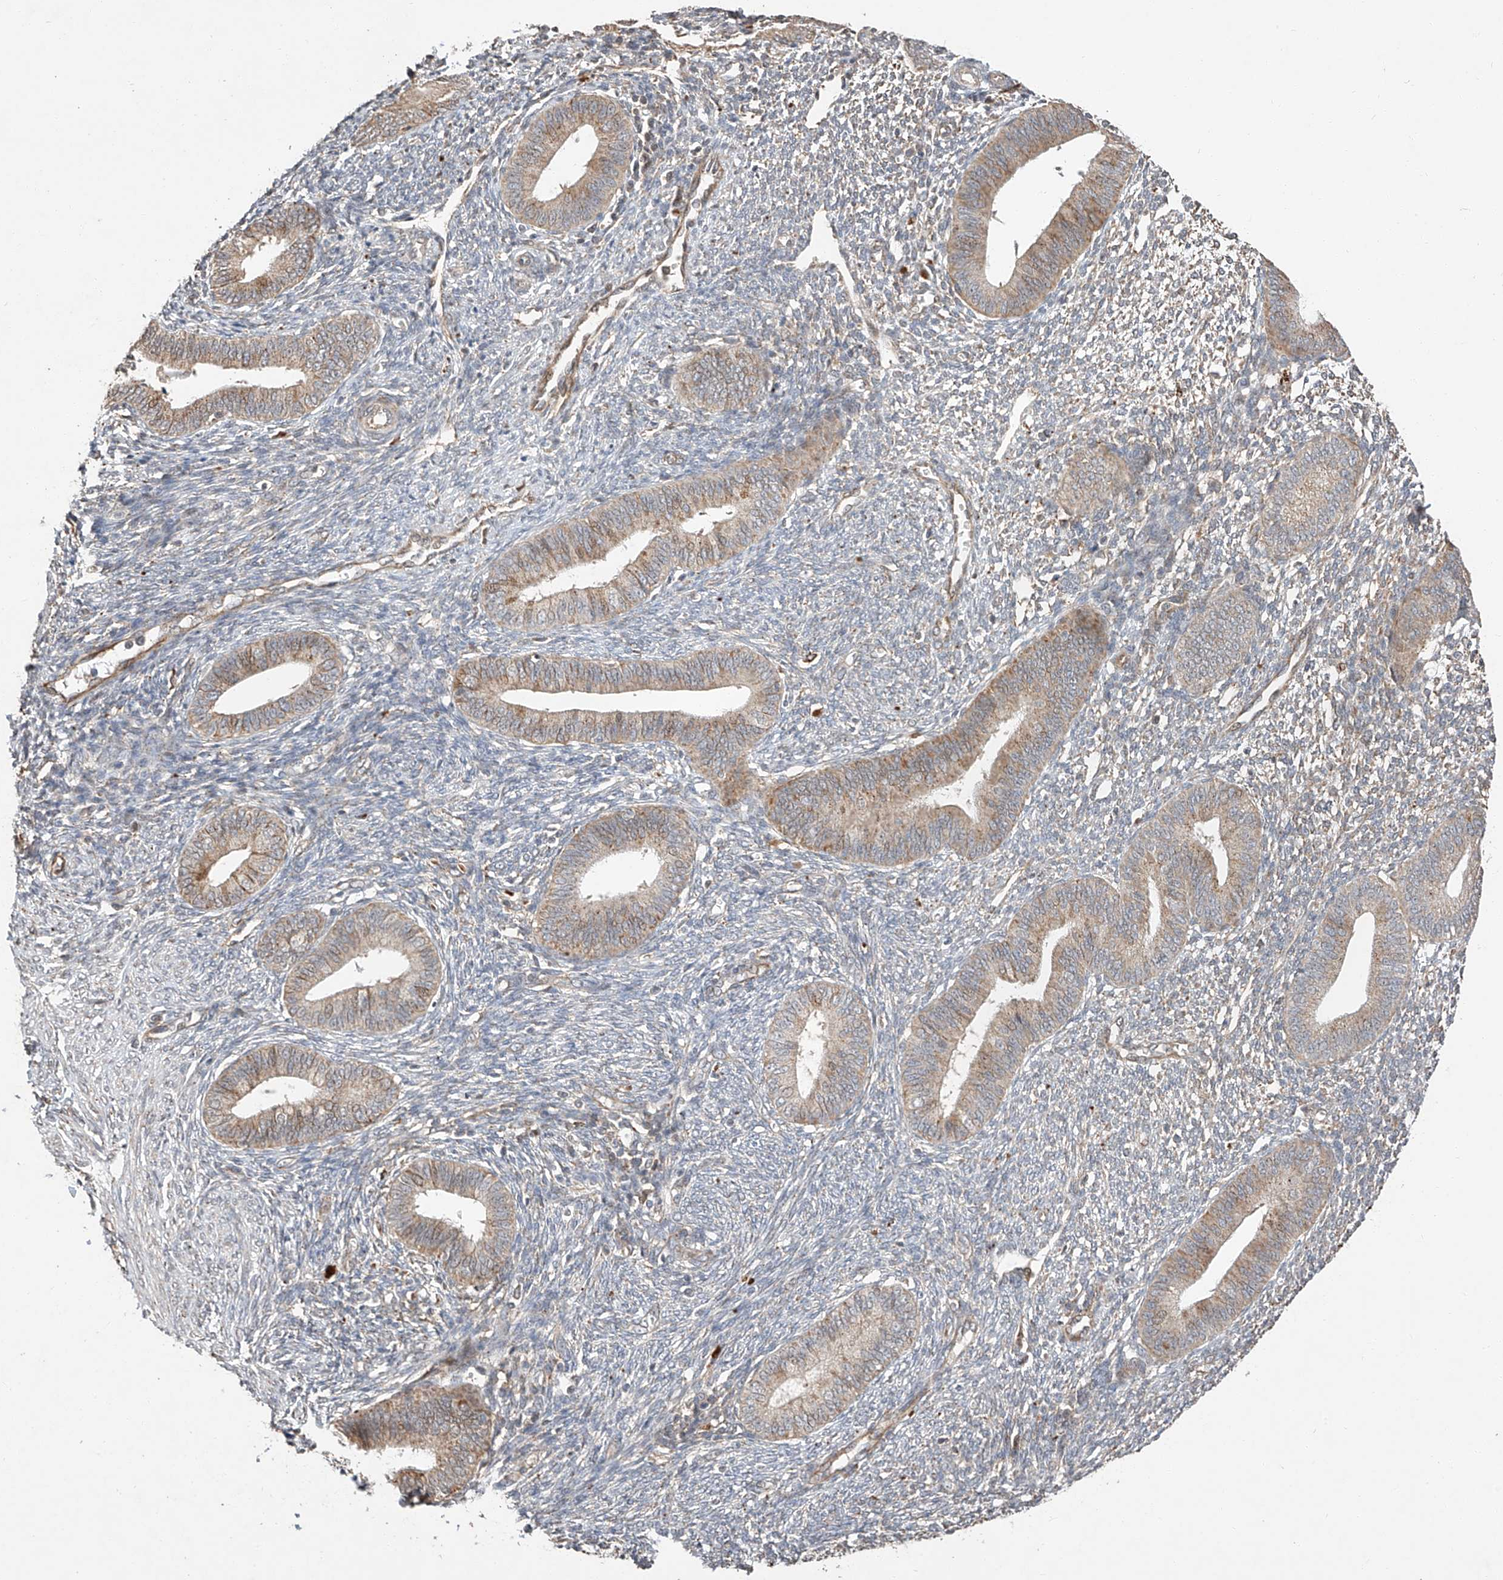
{"staining": {"intensity": "weak", "quantity": "25%-75%", "location": "cytoplasmic/membranous"}, "tissue": "endometrium", "cell_type": "Cells in endometrial stroma", "image_type": "normal", "snomed": [{"axis": "morphology", "description": "Normal tissue, NOS"}, {"axis": "topography", "description": "Endometrium"}], "caption": "This is an image of immunohistochemistry (IHC) staining of unremarkable endometrium, which shows weak staining in the cytoplasmic/membranous of cells in endometrial stroma.", "gene": "SUSD6", "patient": {"sex": "female", "age": 46}}